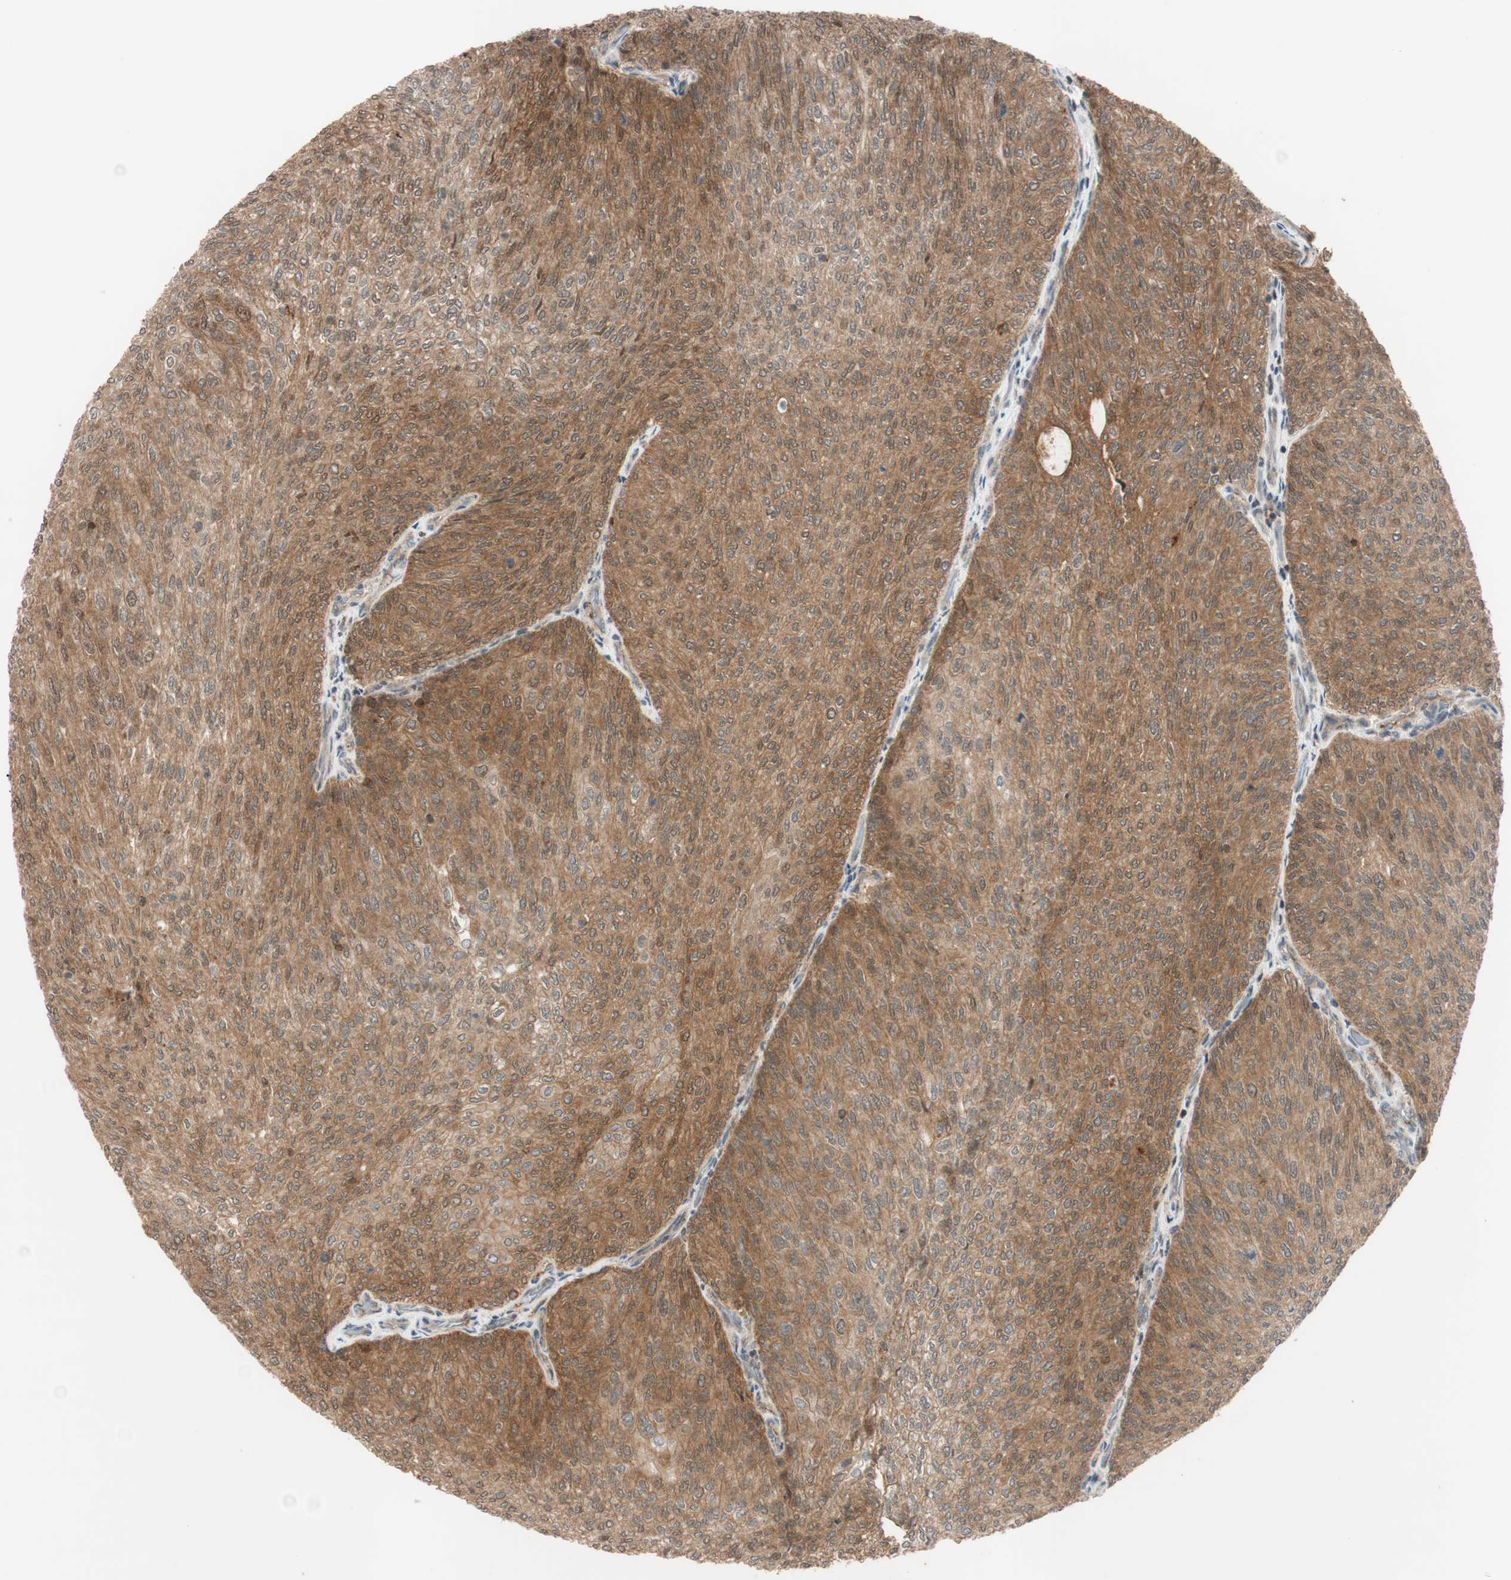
{"staining": {"intensity": "moderate", "quantity": ">75%", "location": "cytoplasmic/membranous"}, "tissue": "urothelial cancer", "cell_type": "Tumor cells", "image_type": "cancer", "snomed": [{"axis": "morphology", "description": "Urothelial carcinoma, Low grade"}, {"axis": "topography", "description": "Urinary bladder"}], "caption": "Tumor cells reveal medium levels of moderate cytoplasmic/membranous expression in approximately >75% of cells in urothelial cancer.", "gene": "EPHA8", "patient": {"sex": "female", "age": 79}}